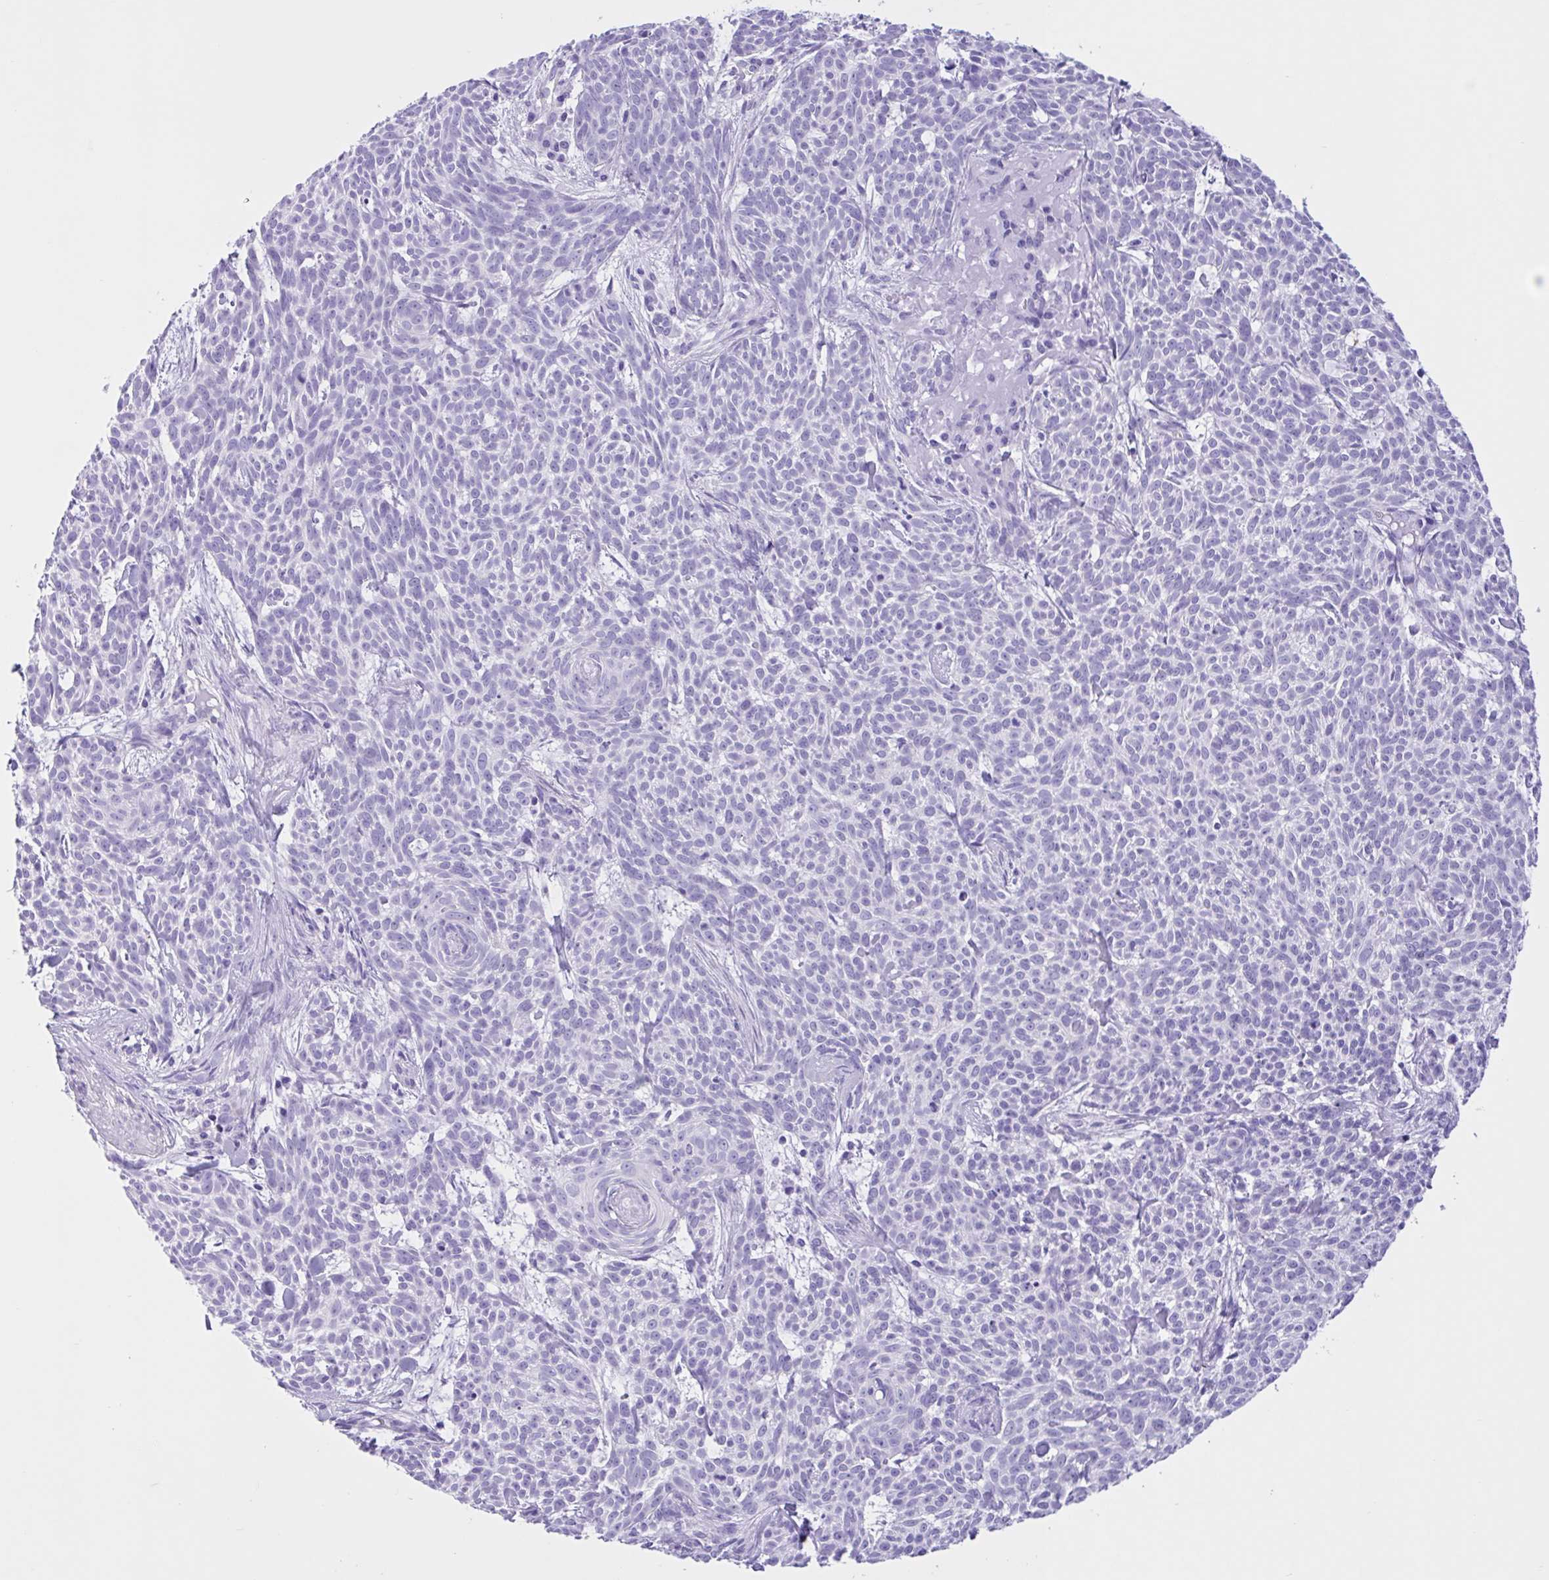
{"staining": {"intensity": "negative", "quantity": "none", "location": "none"}, "tissue": "skin cancer", "cell_type": "Tumor cells", "image_type": "cancer", "snomed": [{"axis": "morphology", "description": "Basal cell carcinoma"}, {"axis": "topography", "description": "Skin"}], "caption": "IHC photomicrograph of human skin basal cell carcinoma stained for a protein (brown), which reveals no positivity in tumor cells.", "gene": "IAPP", "patient": {"sex": "female", "age": 93}}